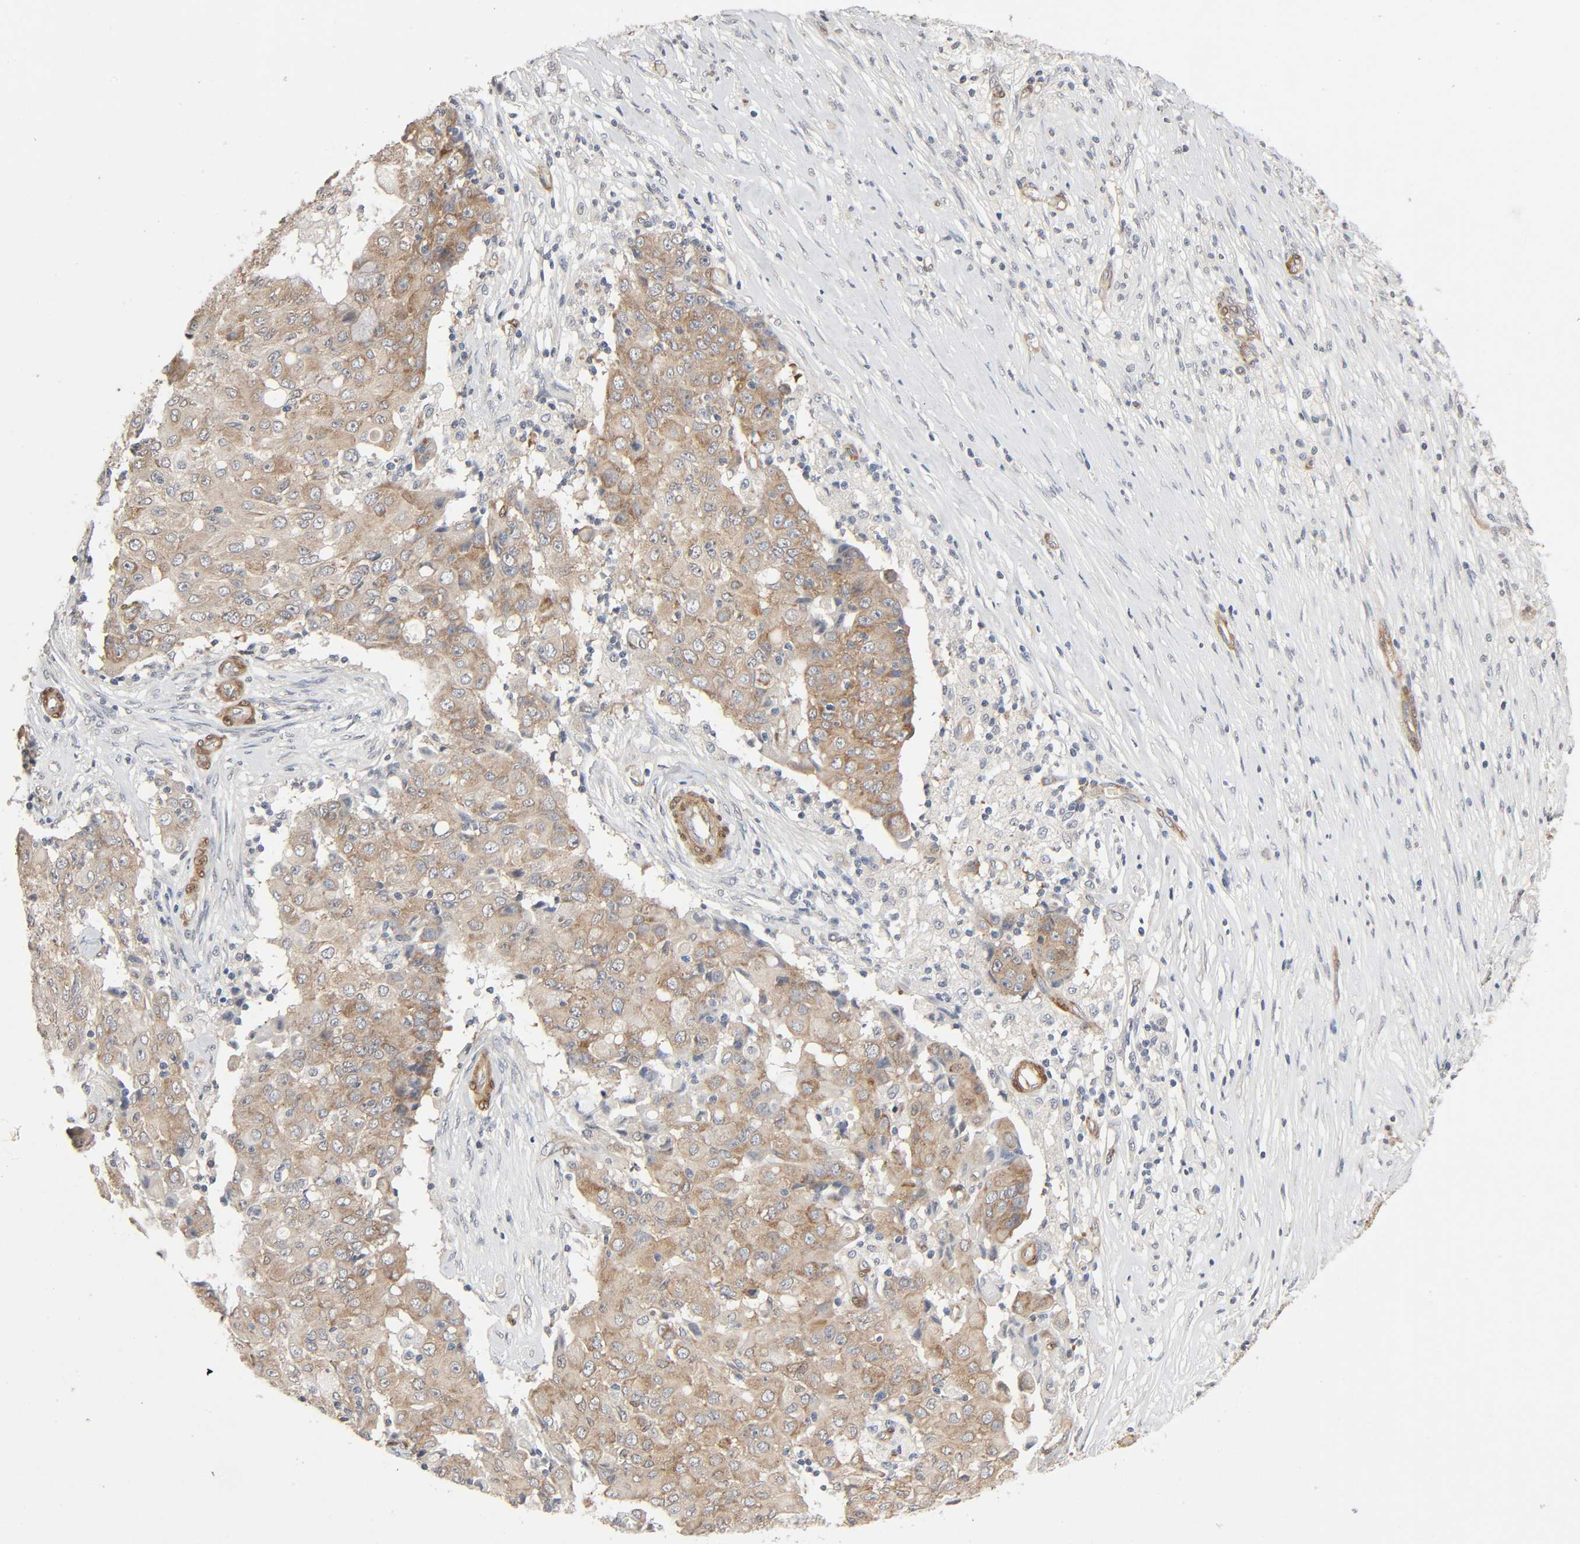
{"staining": {"intensity": "moderate", "quantity": "25%-75%", "location": "cytoplasmic/membranous"}, "tissue": "ovarian cancer", "cell_type": "Tumor cells", "image_type": "cancer", "snomed": [{"axis": "morphology", "description": "Carcinoma, endometroid"}, {"axis": "topography", "description": "Ovary"}], "caption": "Ovarian cancer stained with immunohistochemistry (IHC) reveals moderate cytoplasmic/membranous staining in about 25%-75% of tumor cells.", "gene": "PTK2", "patient": {"sex": "female", "age": 42}}